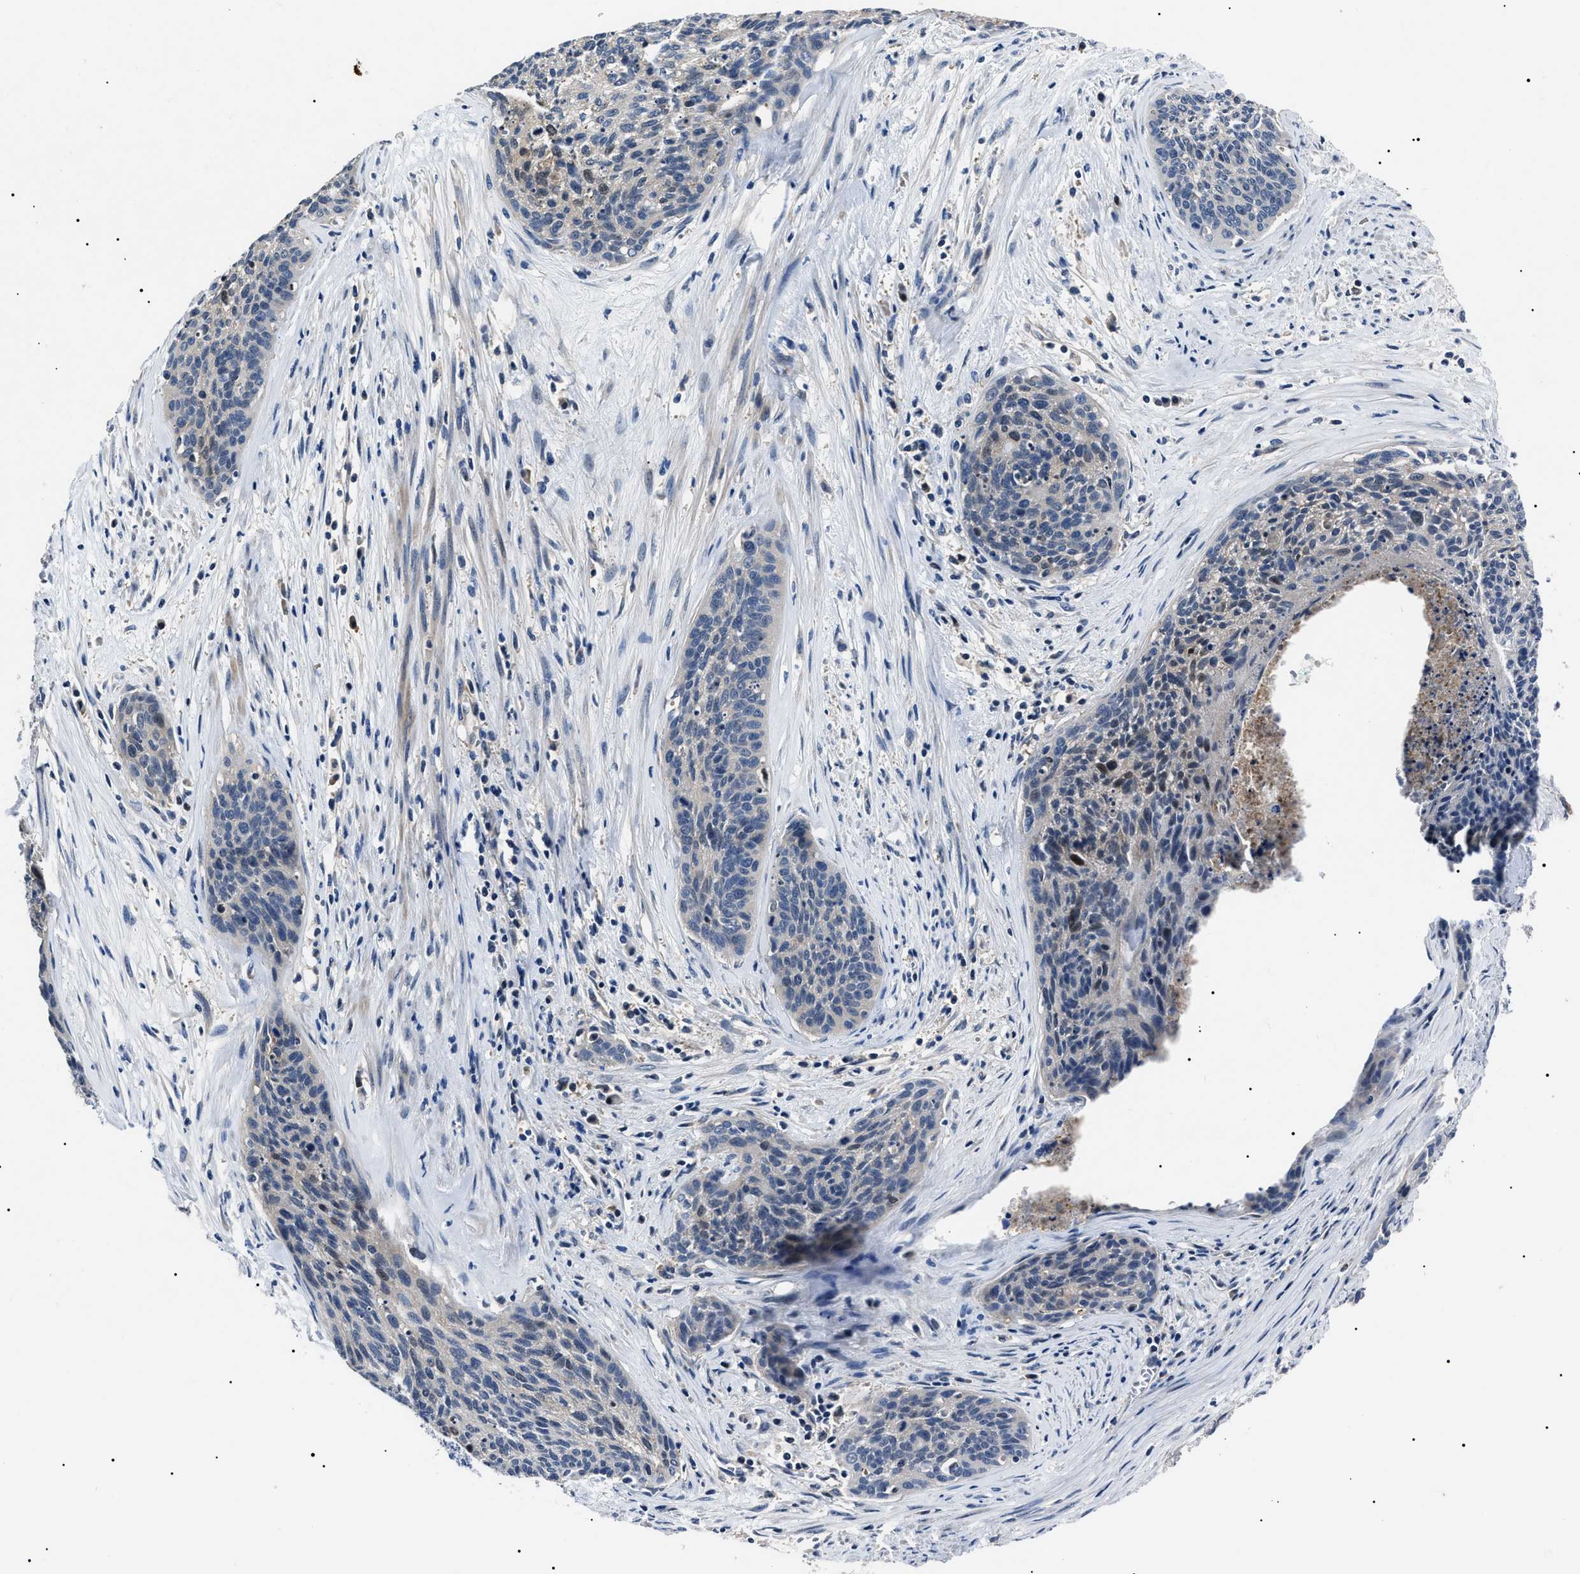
{"staining": {"intensity": "negative", "quantity": "none", "location": "none"}, "tissue": "cervical cancer", "cell_type": "Tumor cells", "image_type": "cancer", "snomed": [{"axis": "morphology", "description": "Squamous cell carcinoma, NOS"}, {"axis": "topography", "description": "Cervix"}], "caption": "Immunohistochemistry micrograph of human cervical cancer stained for a protein (brown), which exhibits no expression in tumor cells.", "gene": "IFT81", "patient": {"sex": "female", "age": 55}}